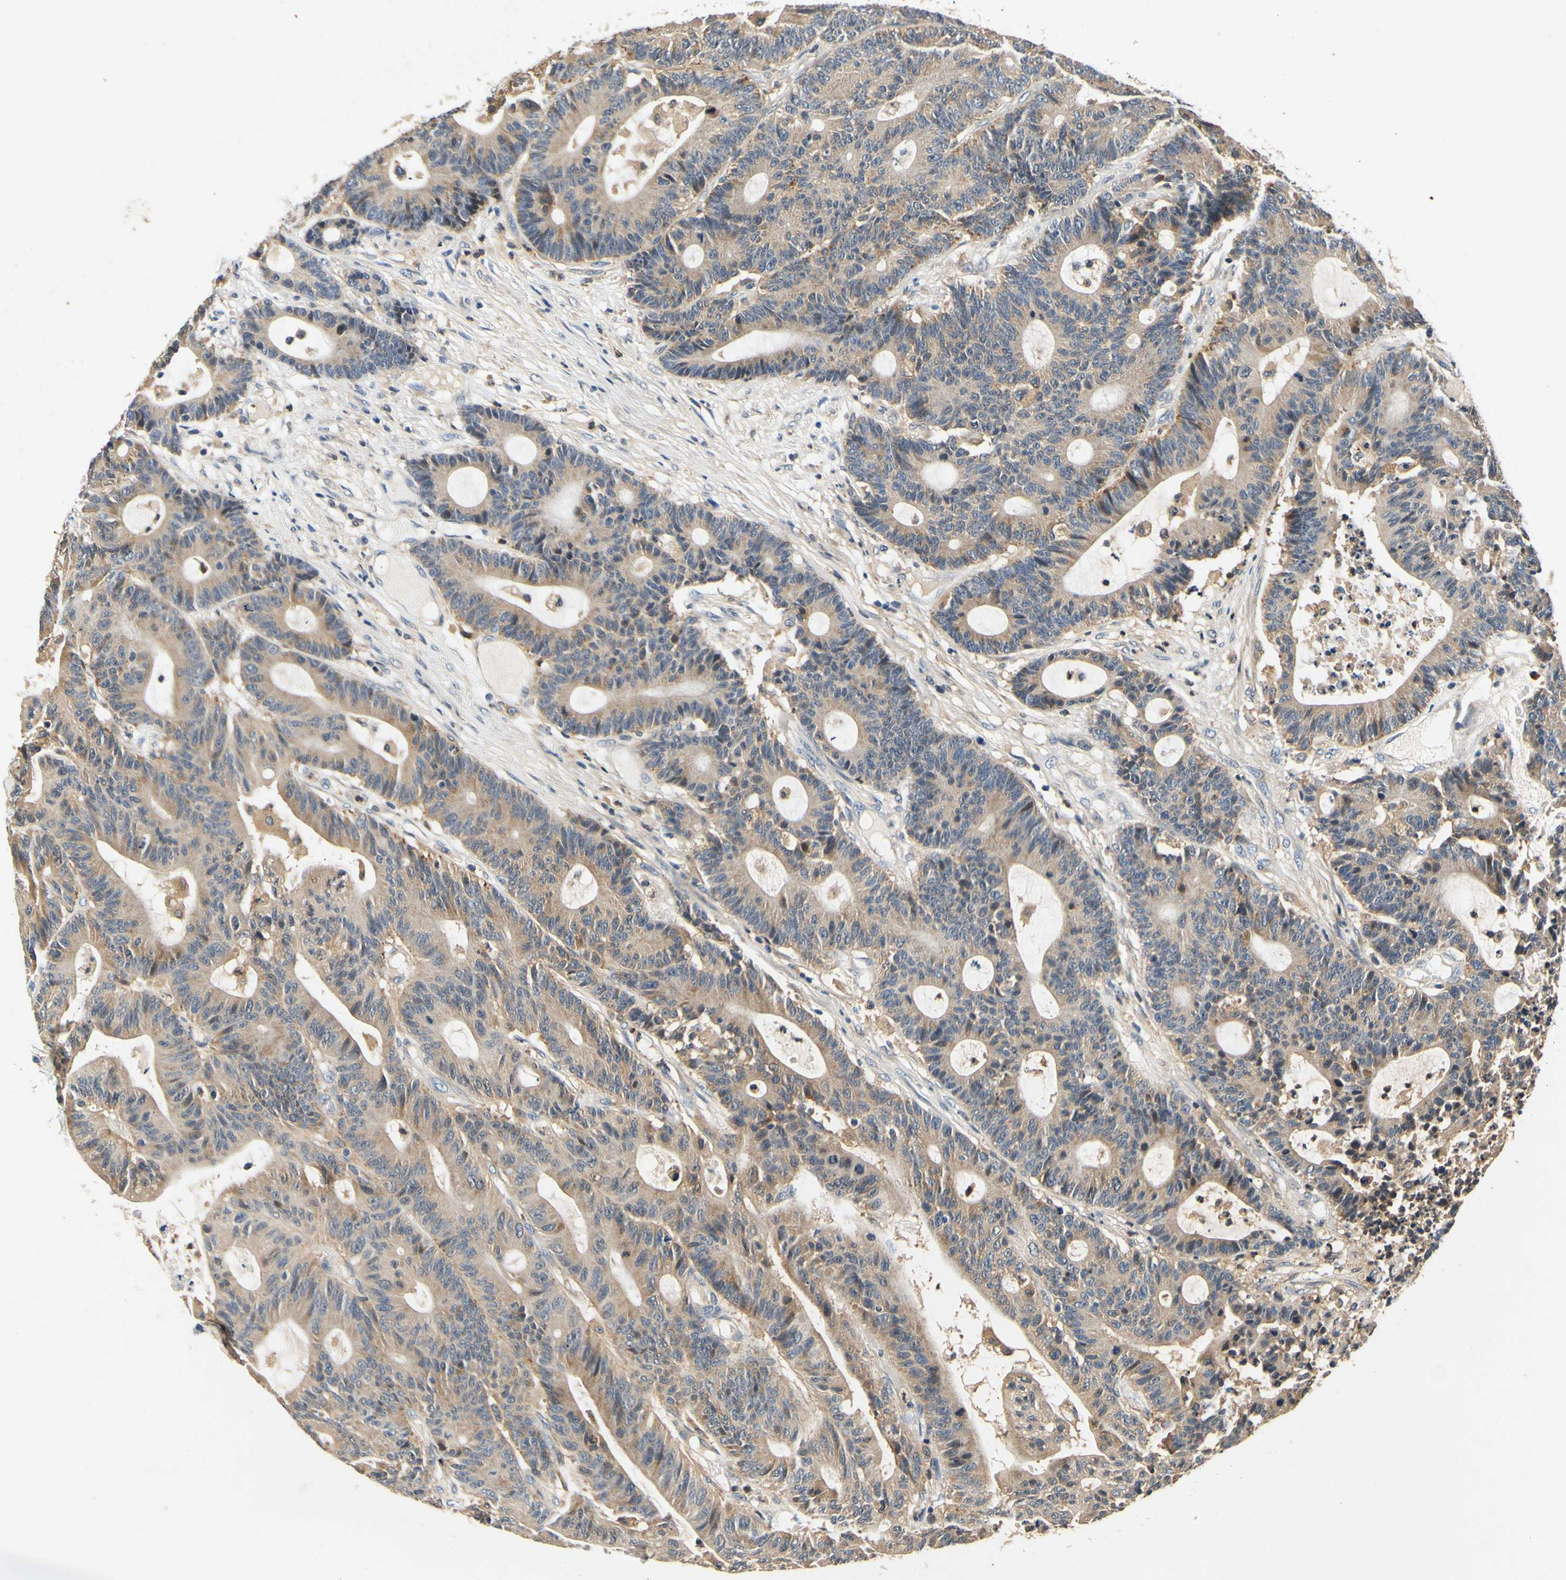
{"staining": {"intensity": "weak", "quantity": ">75%", "location": "cytoplasmic/membranous"}, "tissue": "colorectal cancer", "cell_type": "Tumor cells", "image_type": "cancer", "snomed": [{"axis": "morphology", "description": "Adenocarcinoma, NOS"}, {"axis": "topography", "description": "Colon"}], "caption": "Colorectal cancer stained with a protein marker demonstrates weak staining in tumor cells.", "gene": "PLA2G4A", "patient": {"sex": "female", "age": 84}}